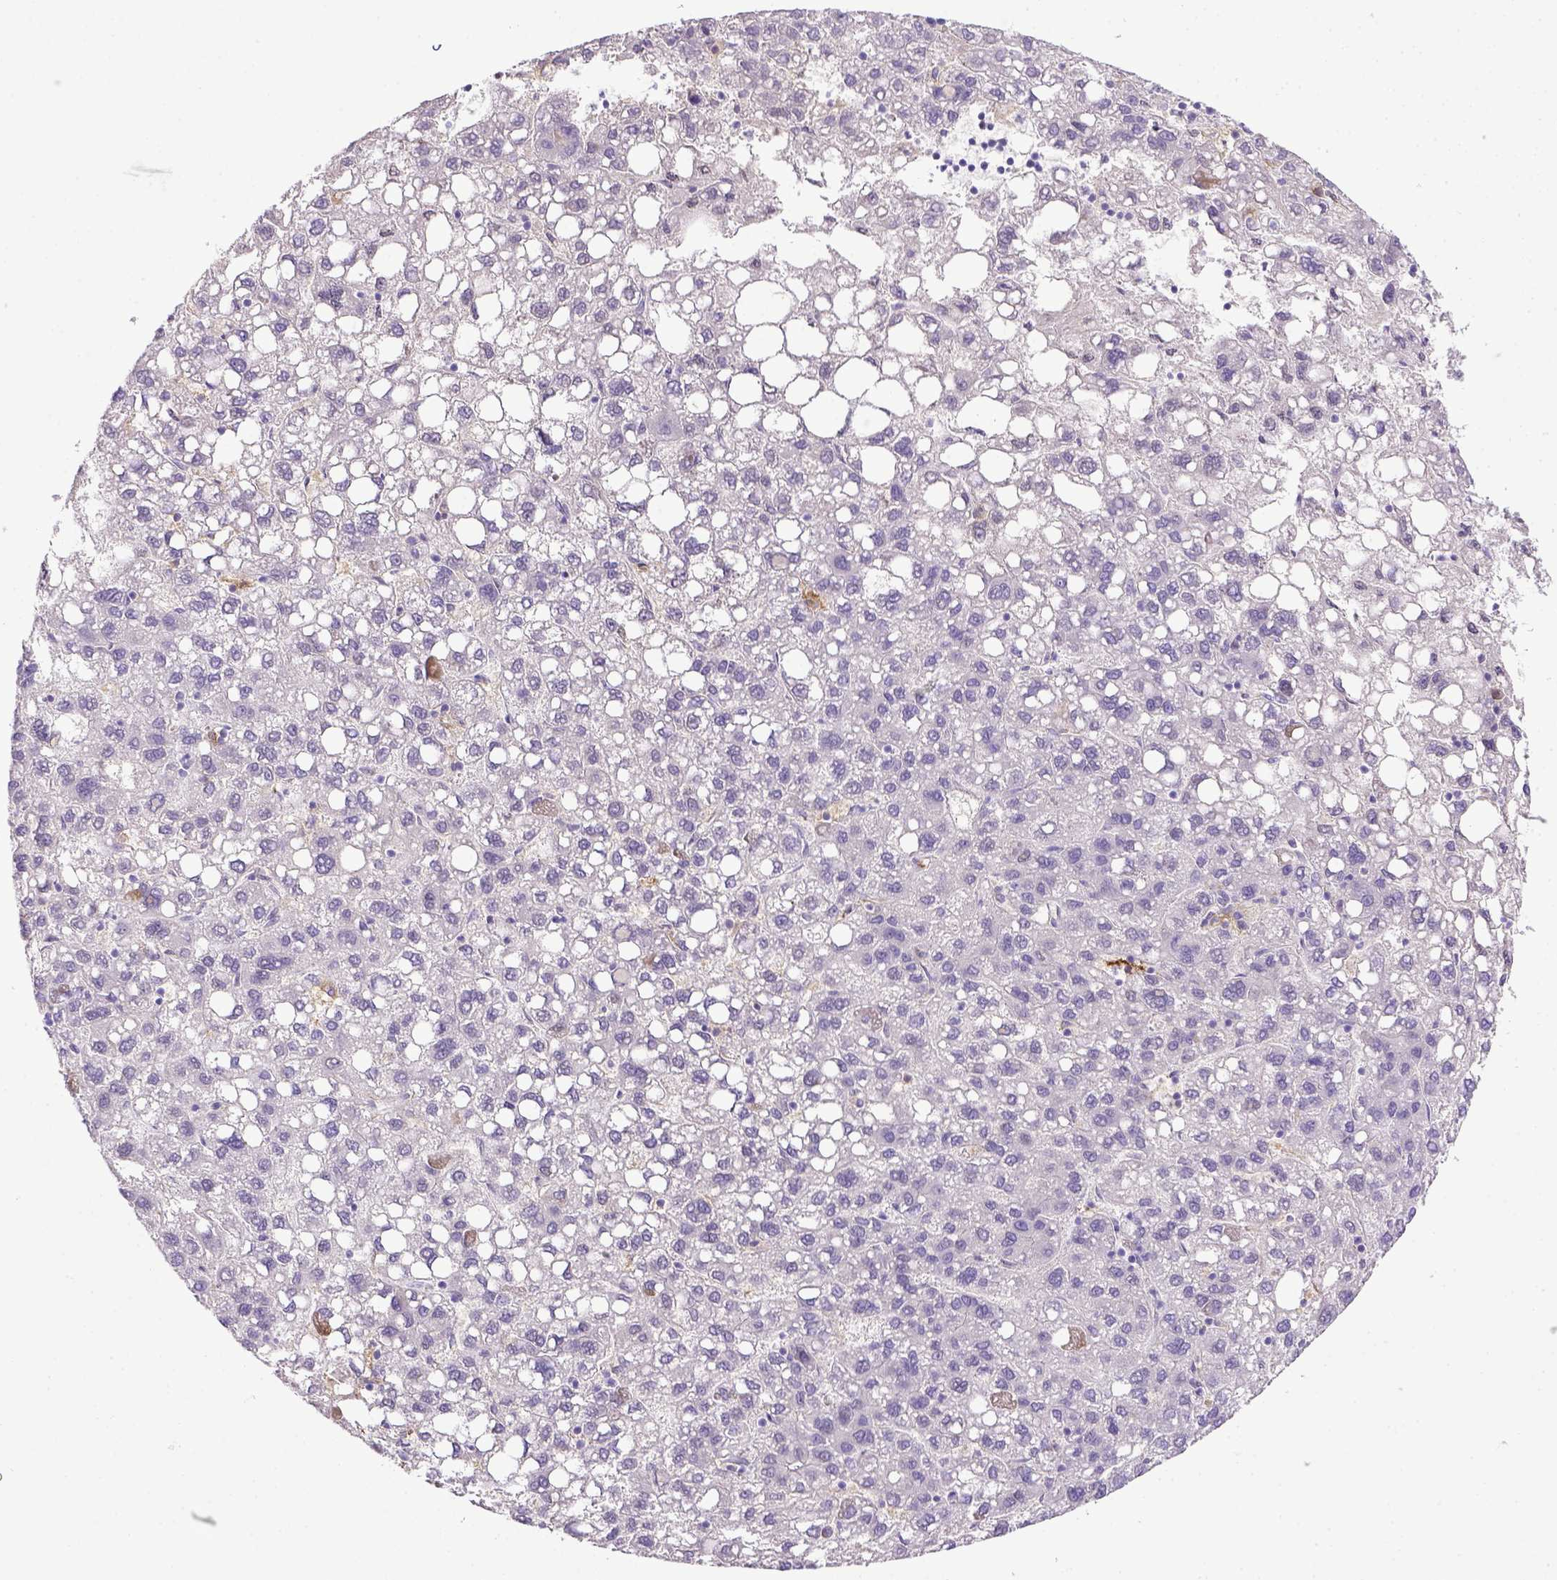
{"staining": {"intensity": "negative", "quantity": "none", "location": "none"}, "tissue": "liver cancer", "cell_type": "Tumor cells", "image_type": "cancer", "snomed": [{"axis": "morphology", "description": "Carcinoma, Hepatocellular, NOS"}, {"axis": "topography", "description": "Liver"}], "caption": "DAB (3,3'-diaminobenzidine) immunohistochemical staining of liver cancer (hepatocellular carcinoma) reveals no significant positivity in tumor cells.", "gene": "CD40", "patient": {"sex": "female", "age": 82}}